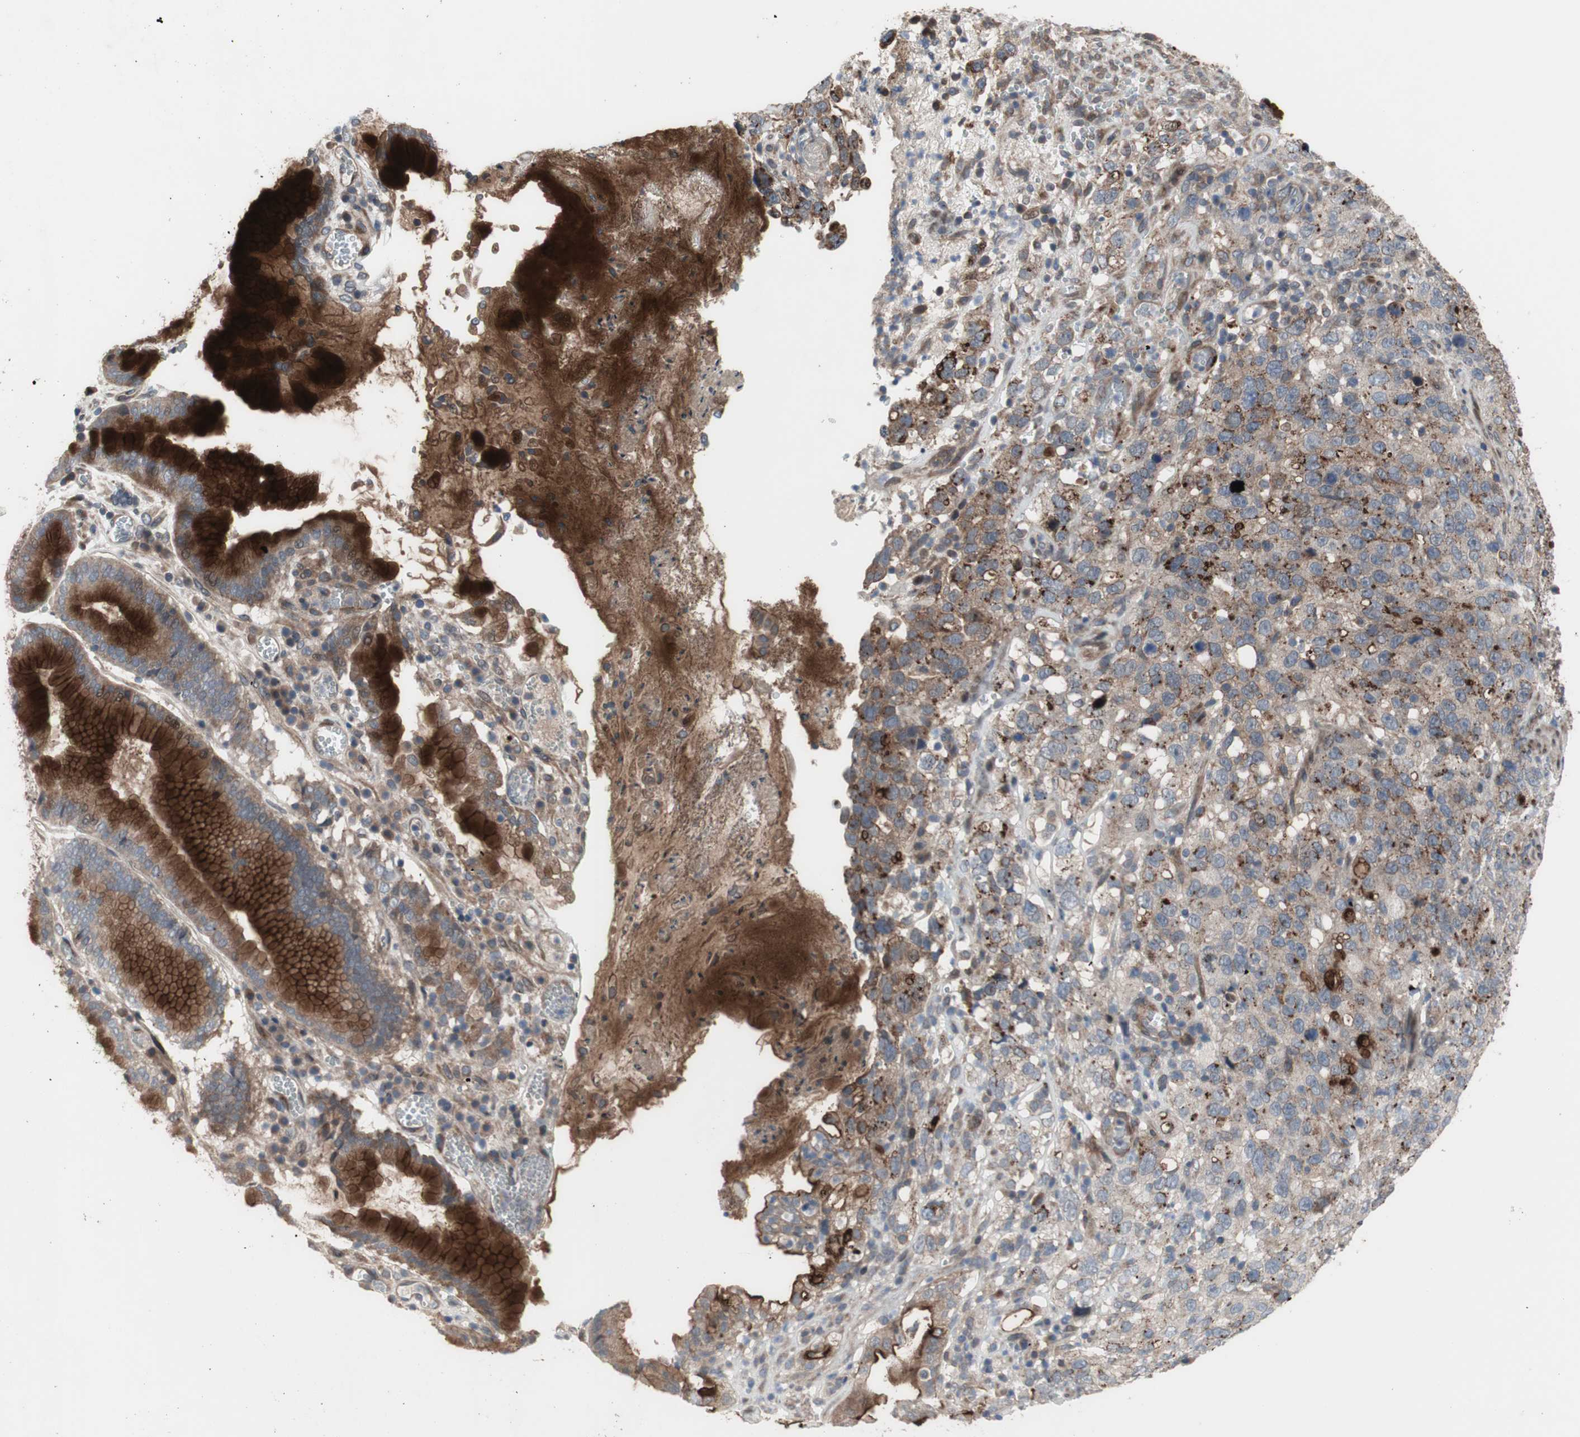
{"staining": {"intensity": "weak", "quantity": ">75%", "location": "cytoplasmic/membranous"}, "tissue": "stomach cancer", "cell_type": "Tumor cells", "image_type": "cancer", "snomed": [{"axis": "morphology", "description": "Normal tissue, NOS"}, {"axis": "morphology", "description": "Adenocarcinoma, NOS"}, {"axis": "topography", "description": "Stomach"}], "caption": "Weak cytoplasmic/membranous protein positivity is seen in approximately >75% of tumor cells in adenocarcinoma (stomach). (Brightfield microscopy of DAB IHC at high magnification).", "gene": "OAZ1", "patient": {"sex": "male", "age": 48}}